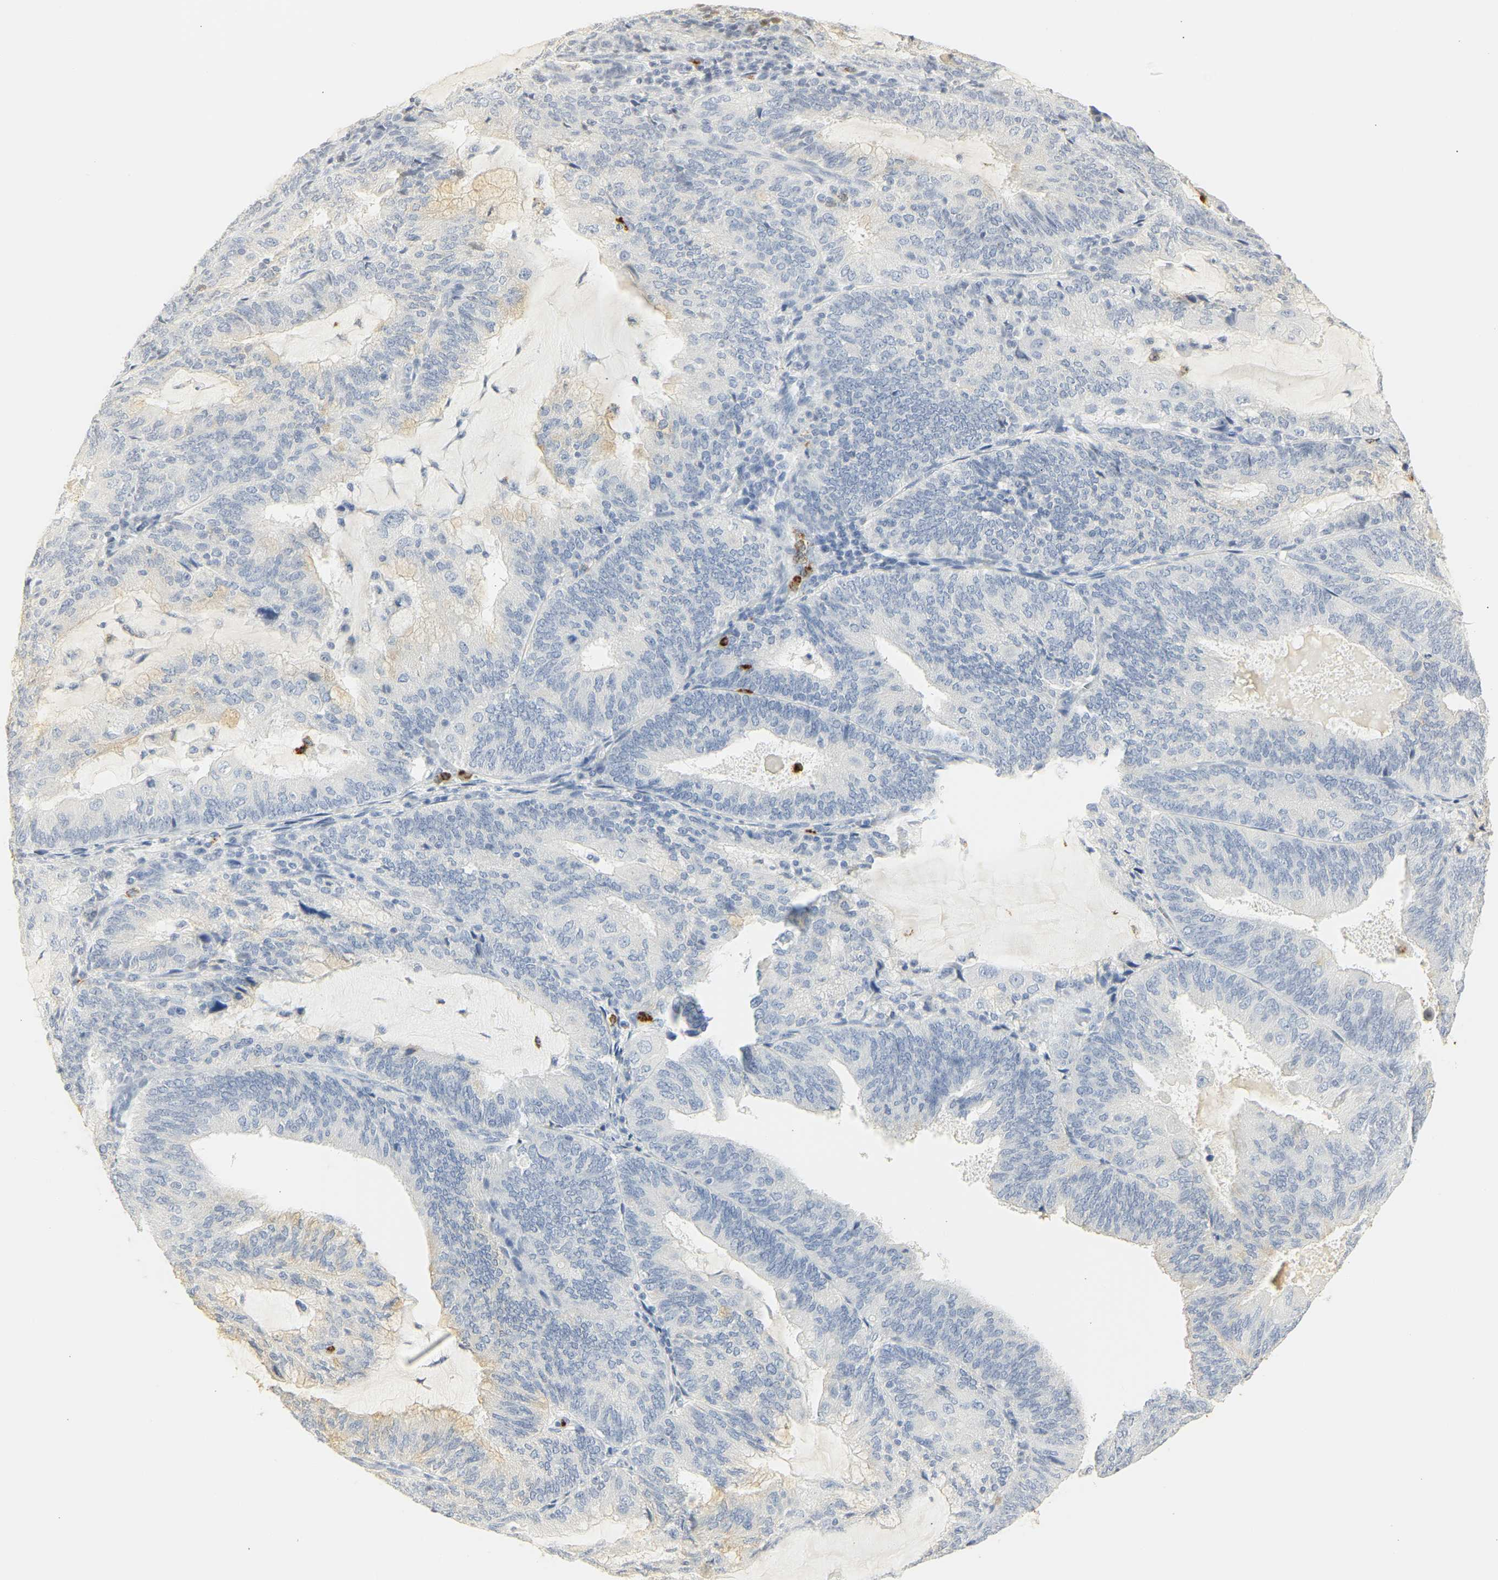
{"staining": {"intensity": "negative", "quantity": "none", "location": "none"}, "tissue": "endometrial cancer", "cell_type": "Tumor cells", "image_type": "cancer", "snomed": [{"axis": "morphology", "description": "Adenocarcinoma, NOS"}, {"axis": "topography", "description": "Endometrium"}], "caption": "This image is of adenocarcinoma (endometrial) stained with immunohistochemistry (IHC) to label a protein in brown with the nuclei are counter-stained blue. There is no staining in tumor cells.", "gene": "MPO", "patient": {"sex": "female", "age": 81}}